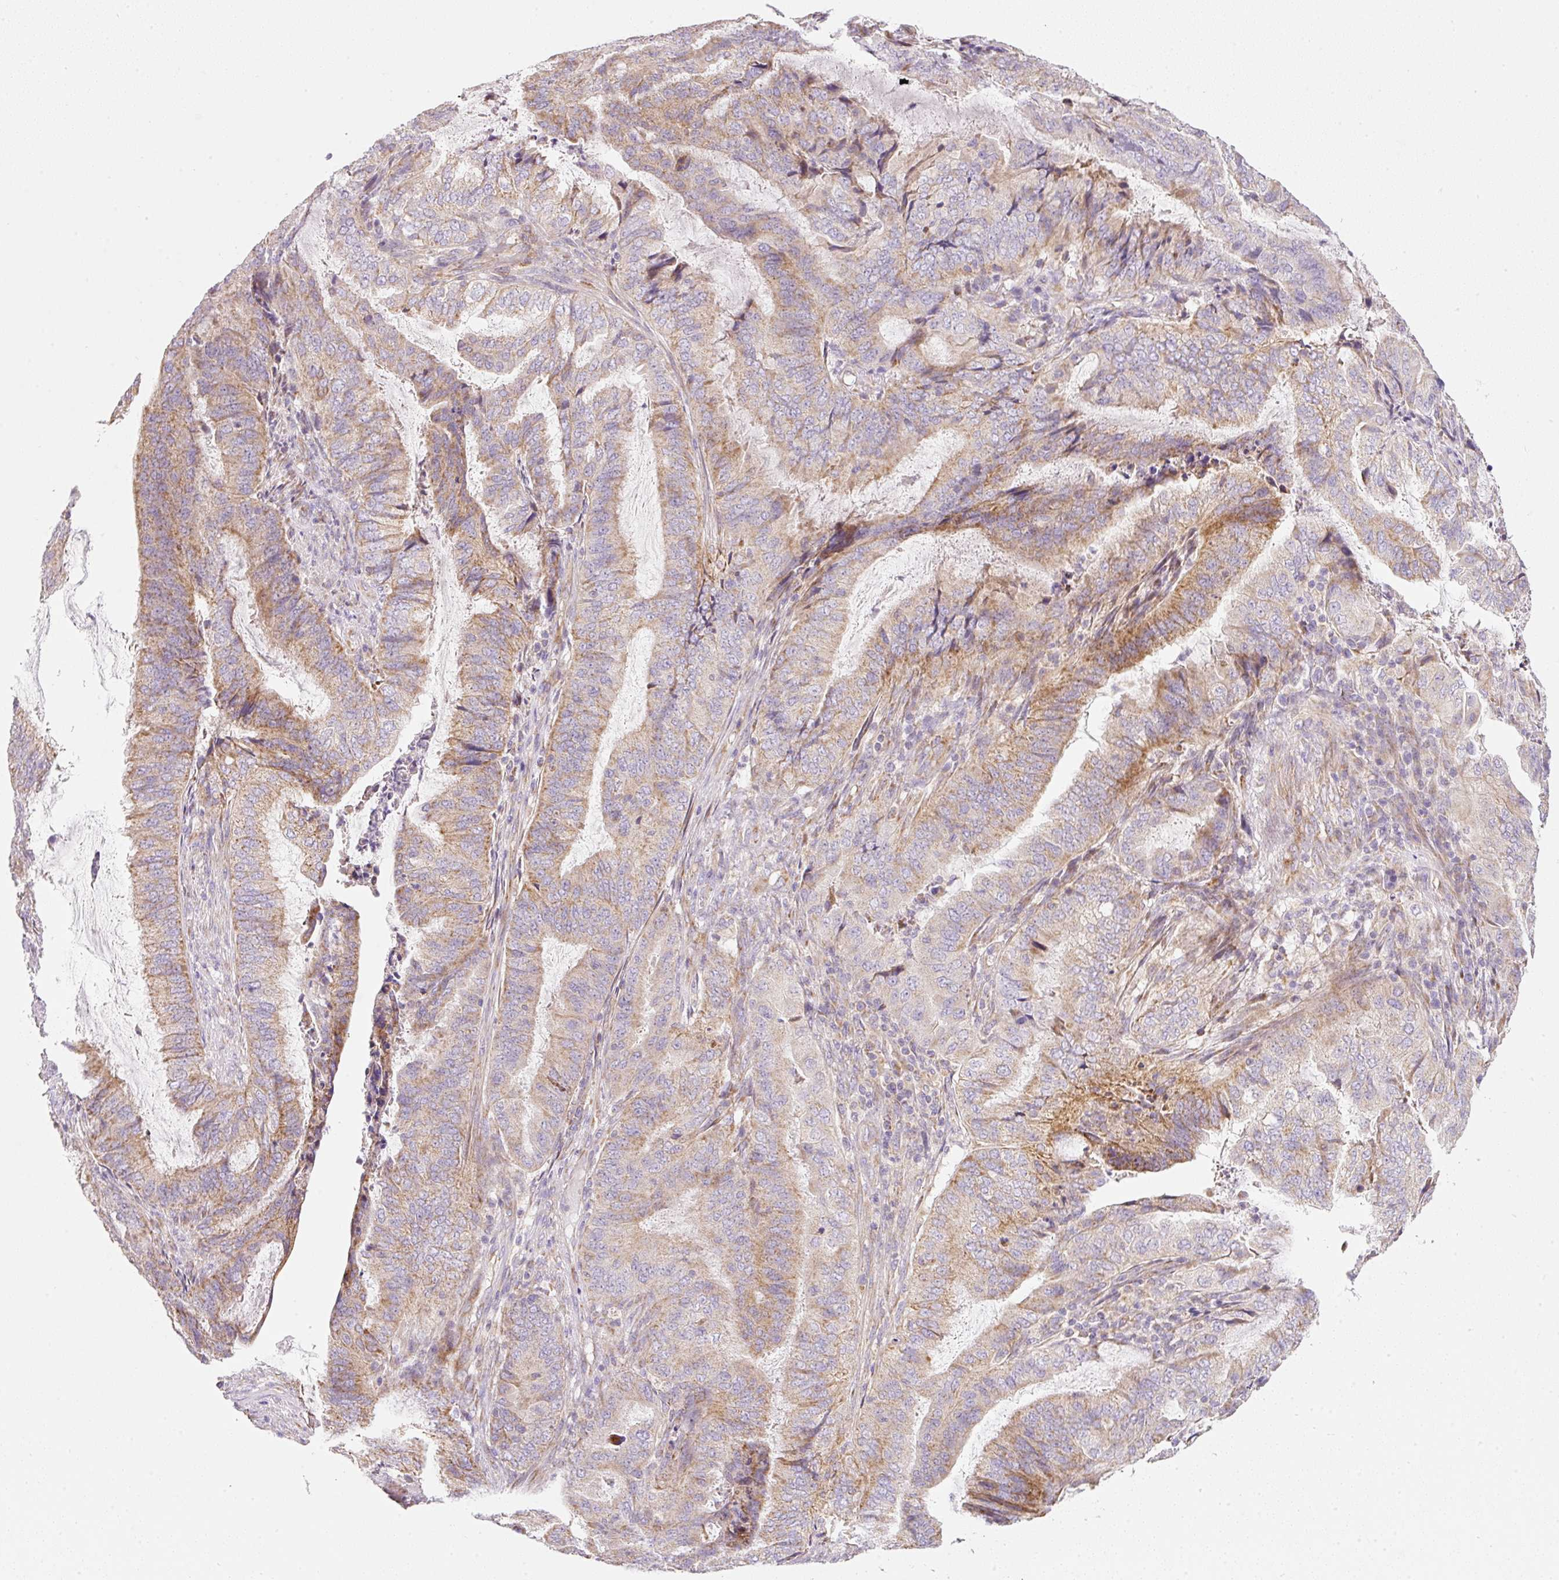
{"staining": {"intensity": "moderate", "quantity": "25%-75%", "location": "cytoplasmic/membranous"}, "tissue": "endometrial cancer", "cell_type": "Tumor cells", "image_type": "cancer", "snomed": [{"axis": "morphology", "description": "Adenocarcinoma, NOS"}, {"axis": "topography", "description": "Endometrium"}], "caption": "Protein expression analysis of human endometrial cancer reveals moderate cytoplasmic/membranous expression in about 25%-75% of tumor cells.", "gene": "NDUFA1", "patient": {"sex": "female", "age": 51}}